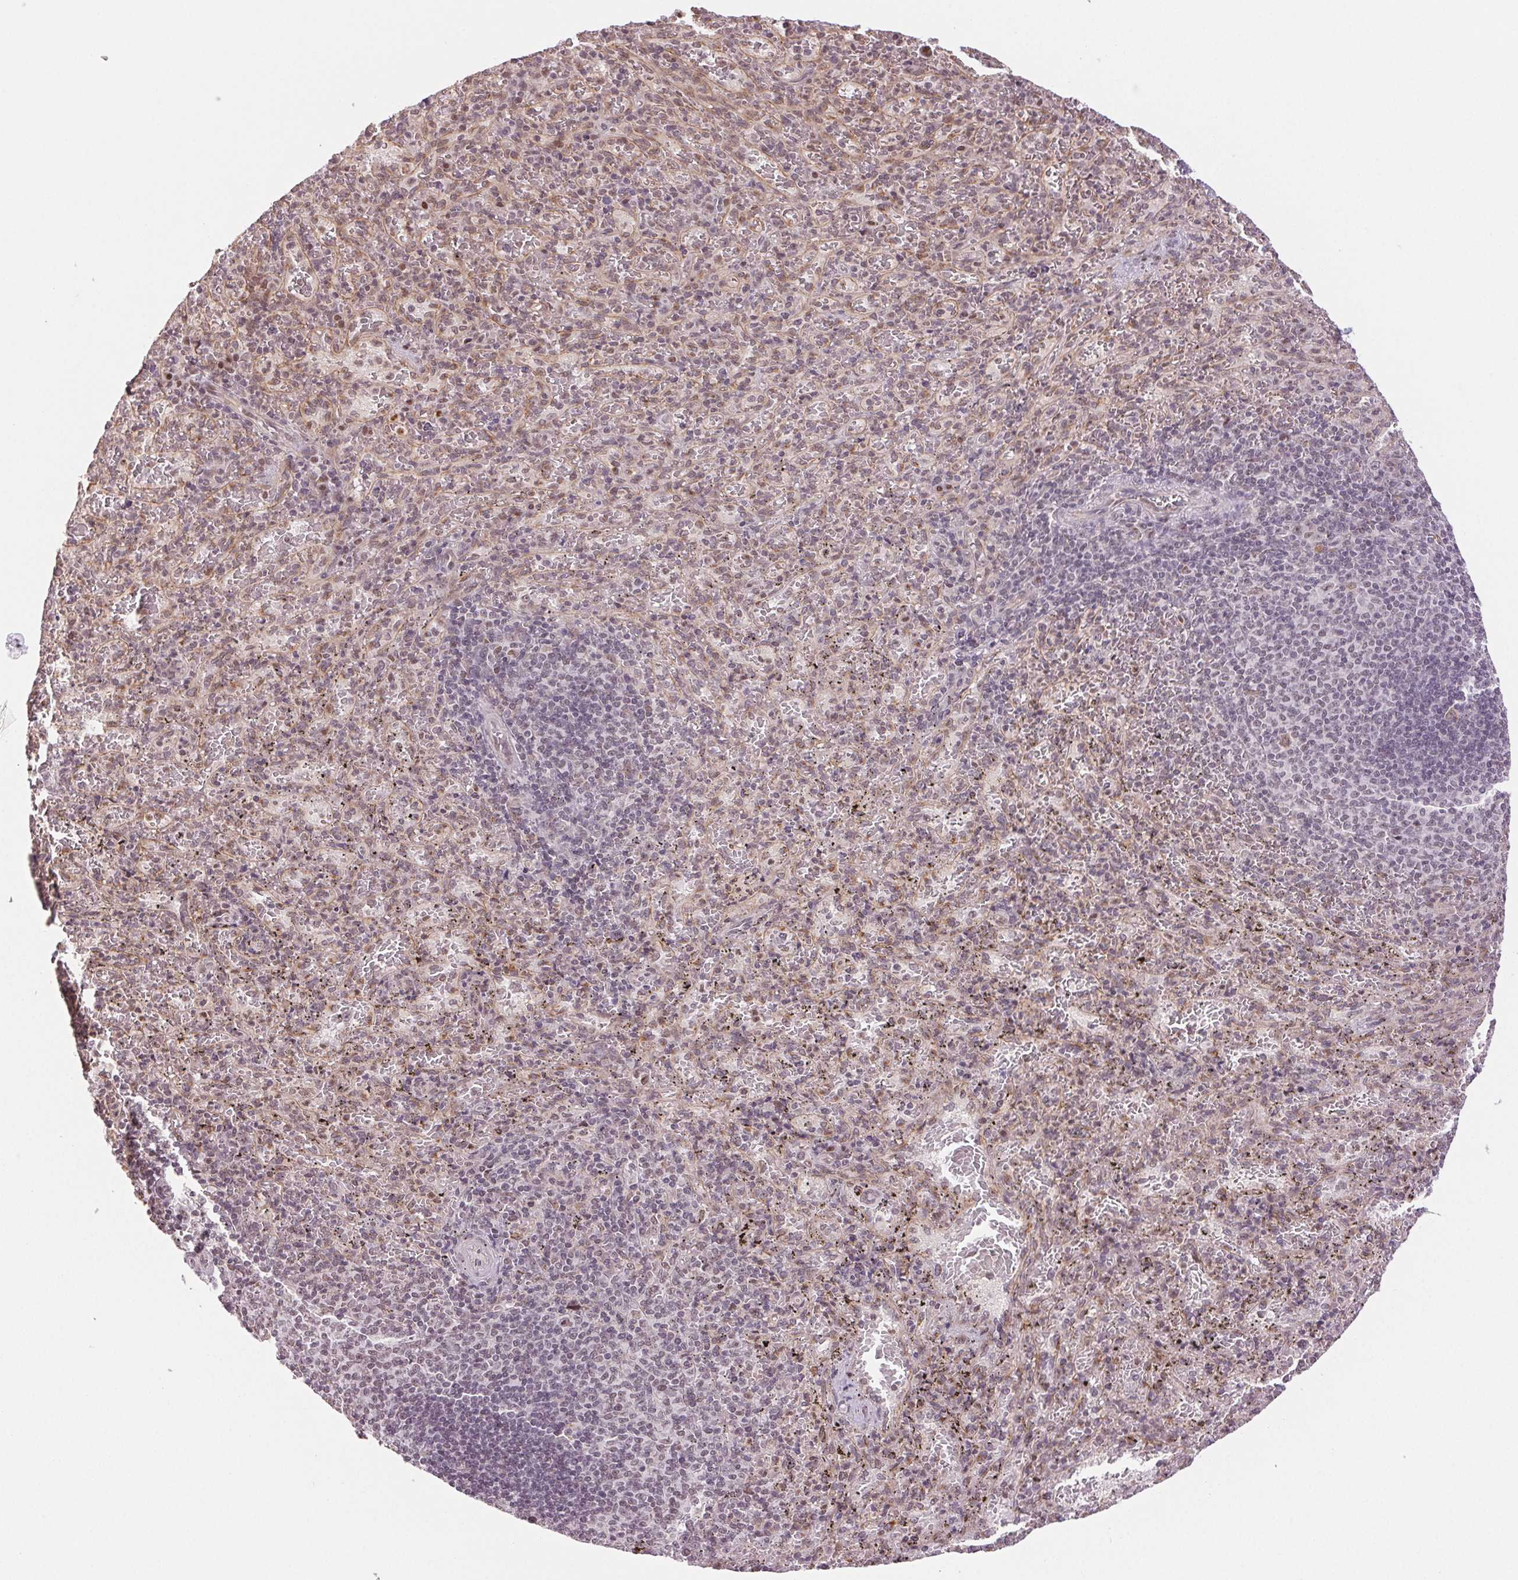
{"staining": {"intensity": "weak", "quantity": "25%-75%", "location": "nuclear"}, "tissue": "spleen", "cell_type": "Cells in red pulp", "image_type": "normal", "snomed": [{"axis": "morphology", "description": "Normal tissue, NOS"}, {"axis": "topography", "description": "Spleen"}], "caption": "Immunohistochemistry (IHC) (DAB (3,3'-diaminobenzidine)) staining of unremarkable spleen shows weak nuclear protein positivity in about 25%-75% of cells in red pulp.", "gene": "GRHL3", "patient": {"sex": "male", "age": 57}}